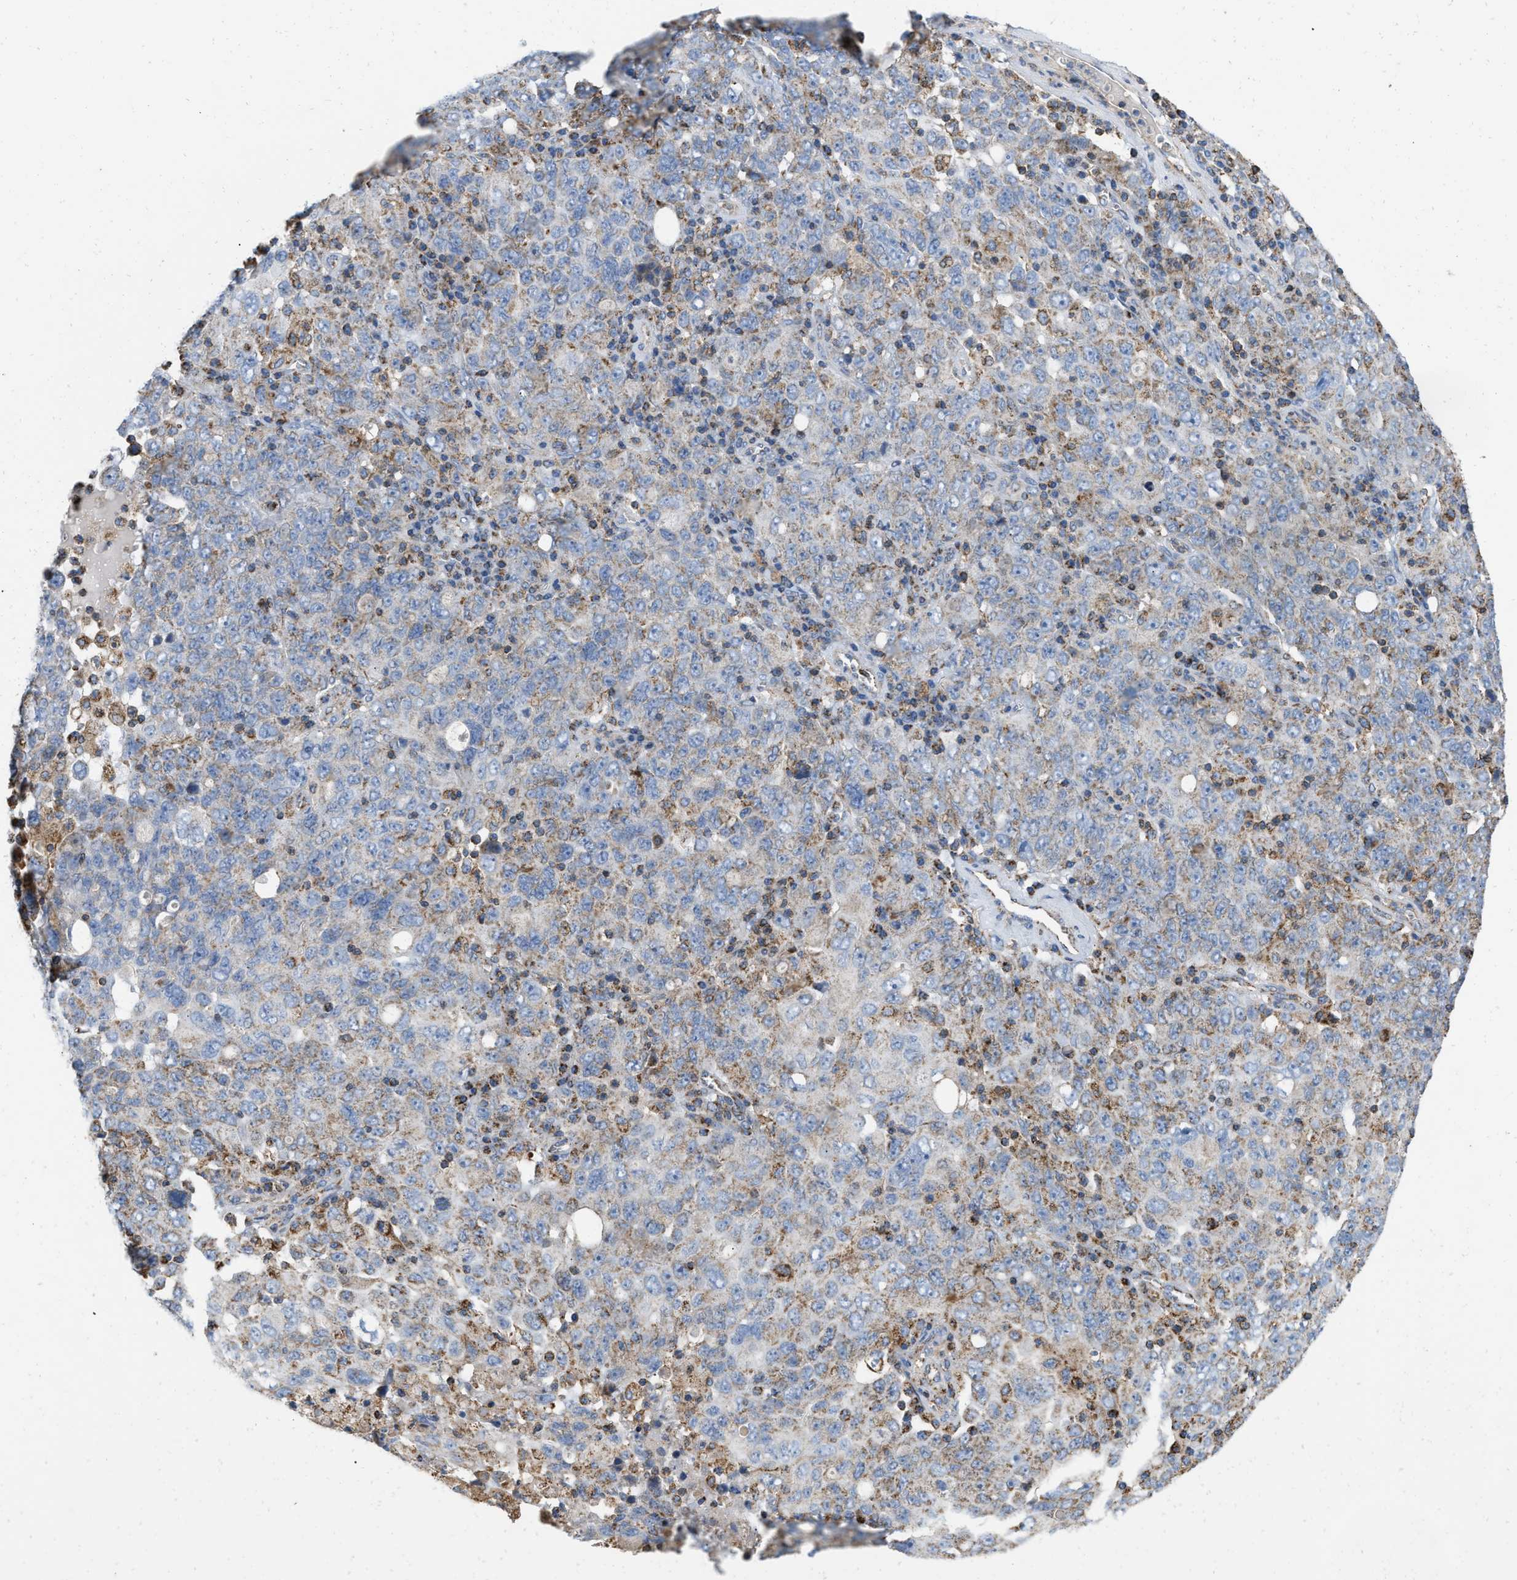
{"staining": {"intensity": "moderate", "quantity": "<25%", "location": "cytoplasmic/membranous"}, "tissue": "ovarian cancer", "cell_type": "Tumor cells", "image_type": "cancer", "snomed": [{"axis": "morphology", "description": "Carcinoma, endometroid"}, {"axis": "topography", "description": "Ovary"}], "caption": "Immunohistochemical staining of ovarian cancer exhibits low levels of moderate cytoplasmic/membranous staining in about <25% of tumor cells.", "gene": "GRB10", "patient": {"sex": "female", "age": 62}}